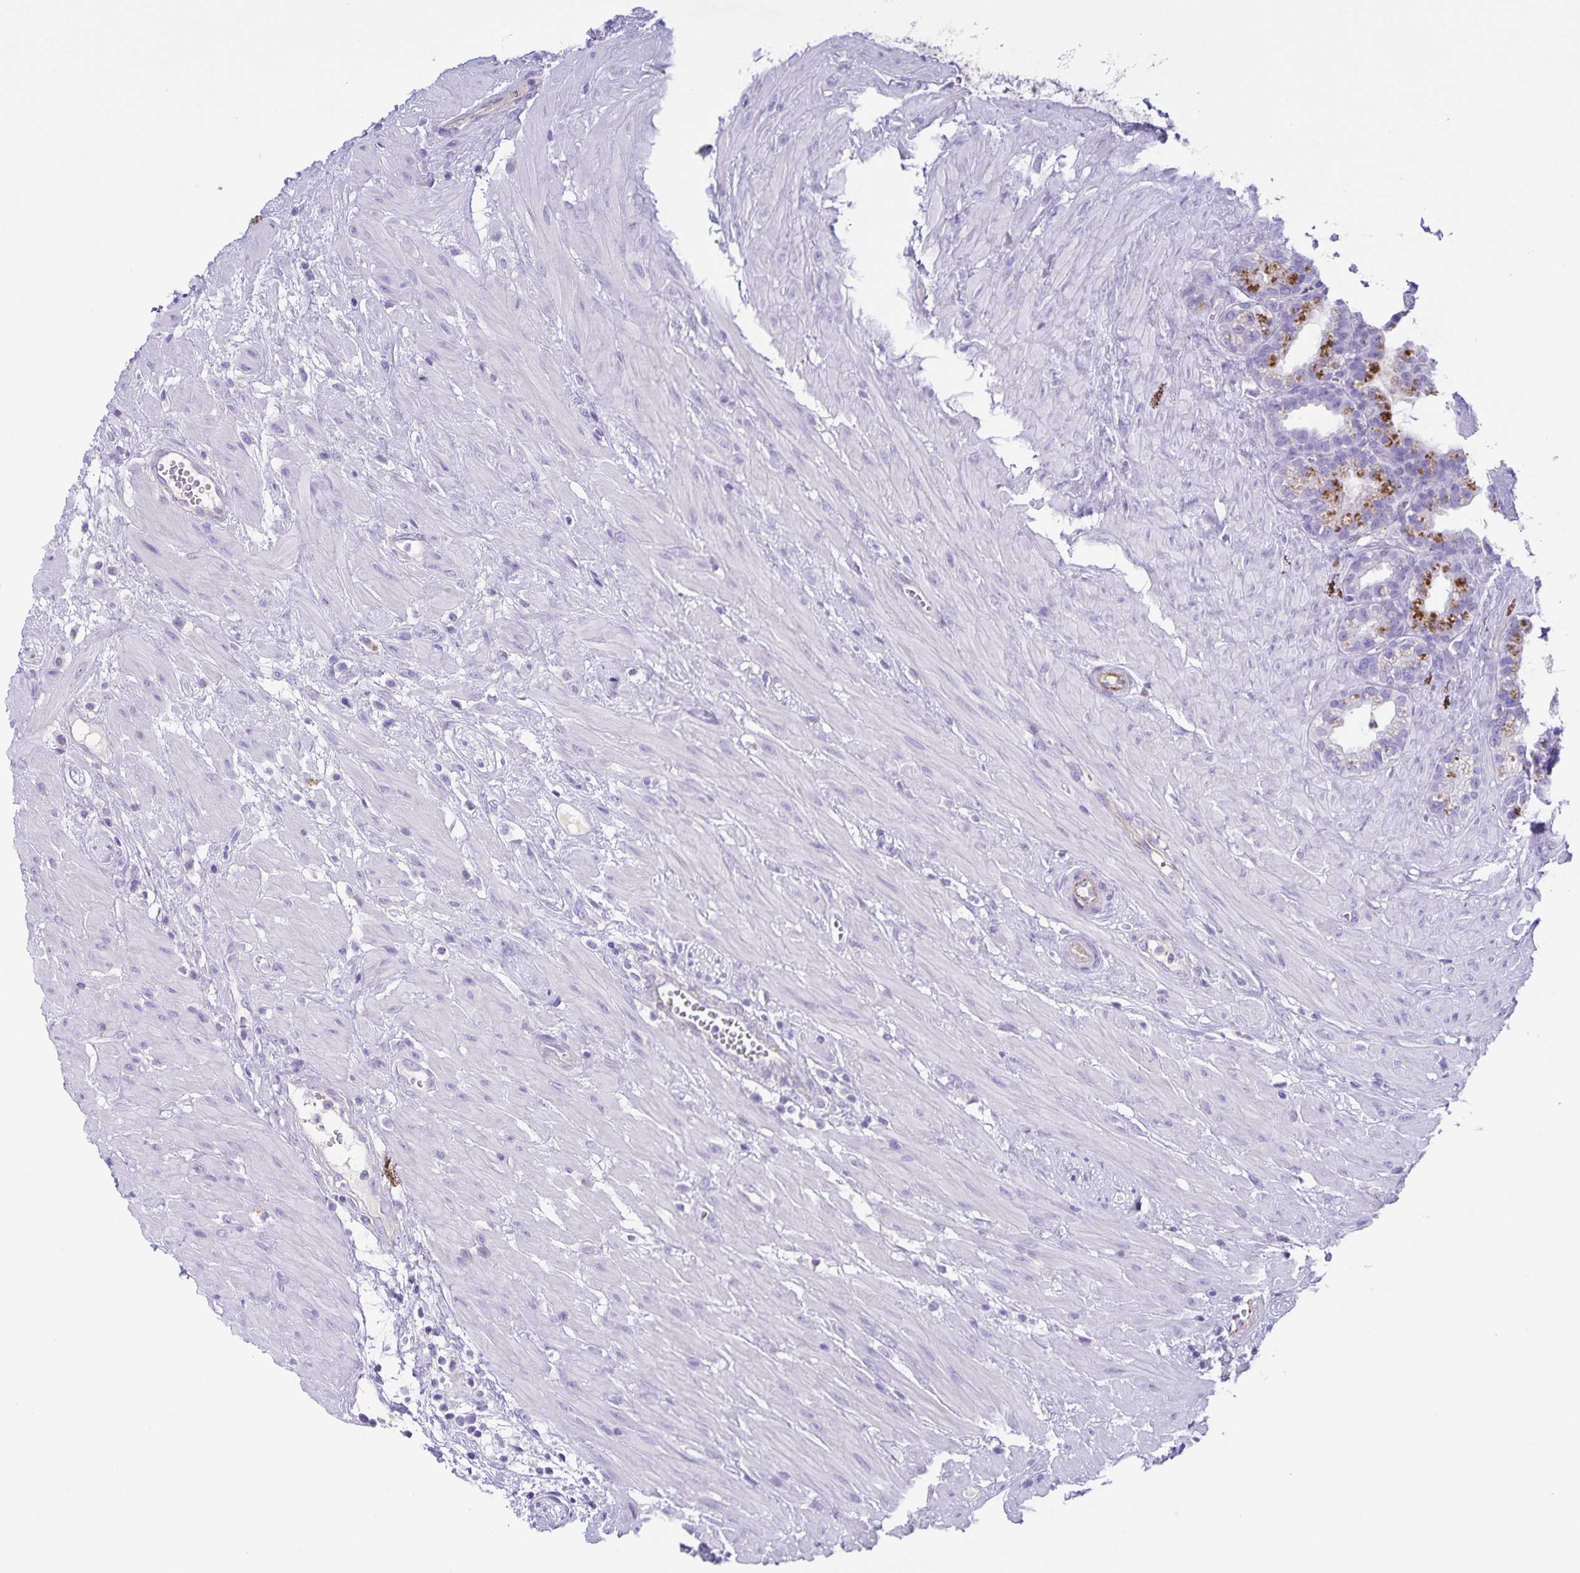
{"staining": {"intensity": "negative", "quantity": "none", "location": "none"}, "tissue": "seminal vesicle", "cell_type": "Glandular cells", "image_type": "normal", "snomed": [{"axis": "morphology", "description": "Normal tissue, NOS"}, {"axis": "topography", "description": "Seminal veicle"}], "caption": "Immunohistochemistry (IHC) of benign human seminal vesicle demonstrates no staining in glandular cells. (Immunohistochemistry (IHC), brightfield microscopy, high magnification).", "gene": "UBQLN3", "patient": {"sex": "male", "age": 76}}